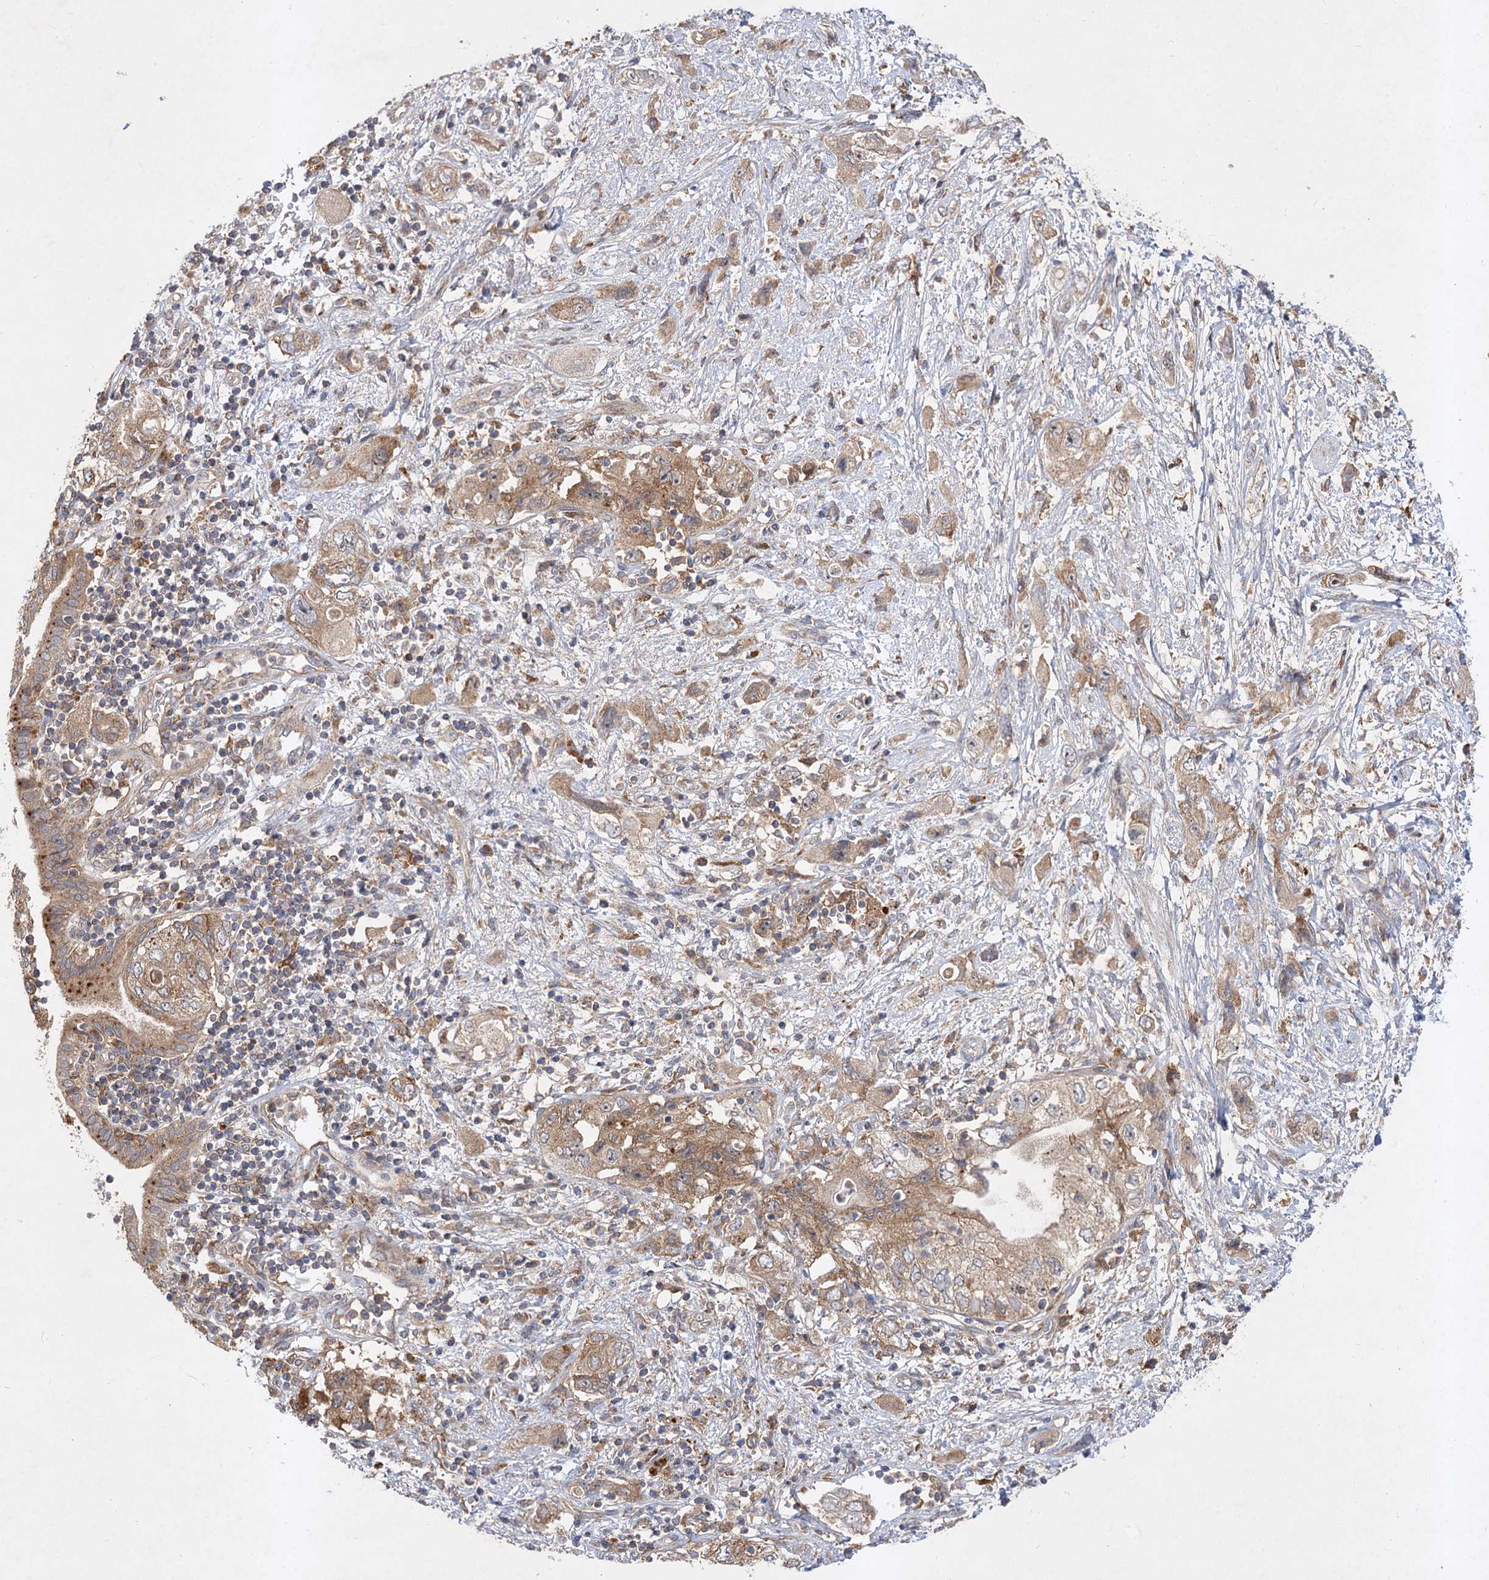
{"staining": {"intensity": "moderate", "quantity": "25%-75%", "location": "cytoplasmic/membranous"}, "tissue": "pancreatic cancer", "cell_type": "Tumor cells", "image_type": "cancer", "snomed": [{"axis": "morphology", "description": "Adenocarcinoma, NOS"}, {"axis": "topography", "description": "Pancreas"}], "caption": "Protein positivity by immunohistochemistry (IHC) displays moderate cytoplasmic/membranous expression in about 25%-75% of tumor cells in pancreatic adenocarcinoma.", "gene": "PATL1", "patient": {"sex": "female", "age": 73}}